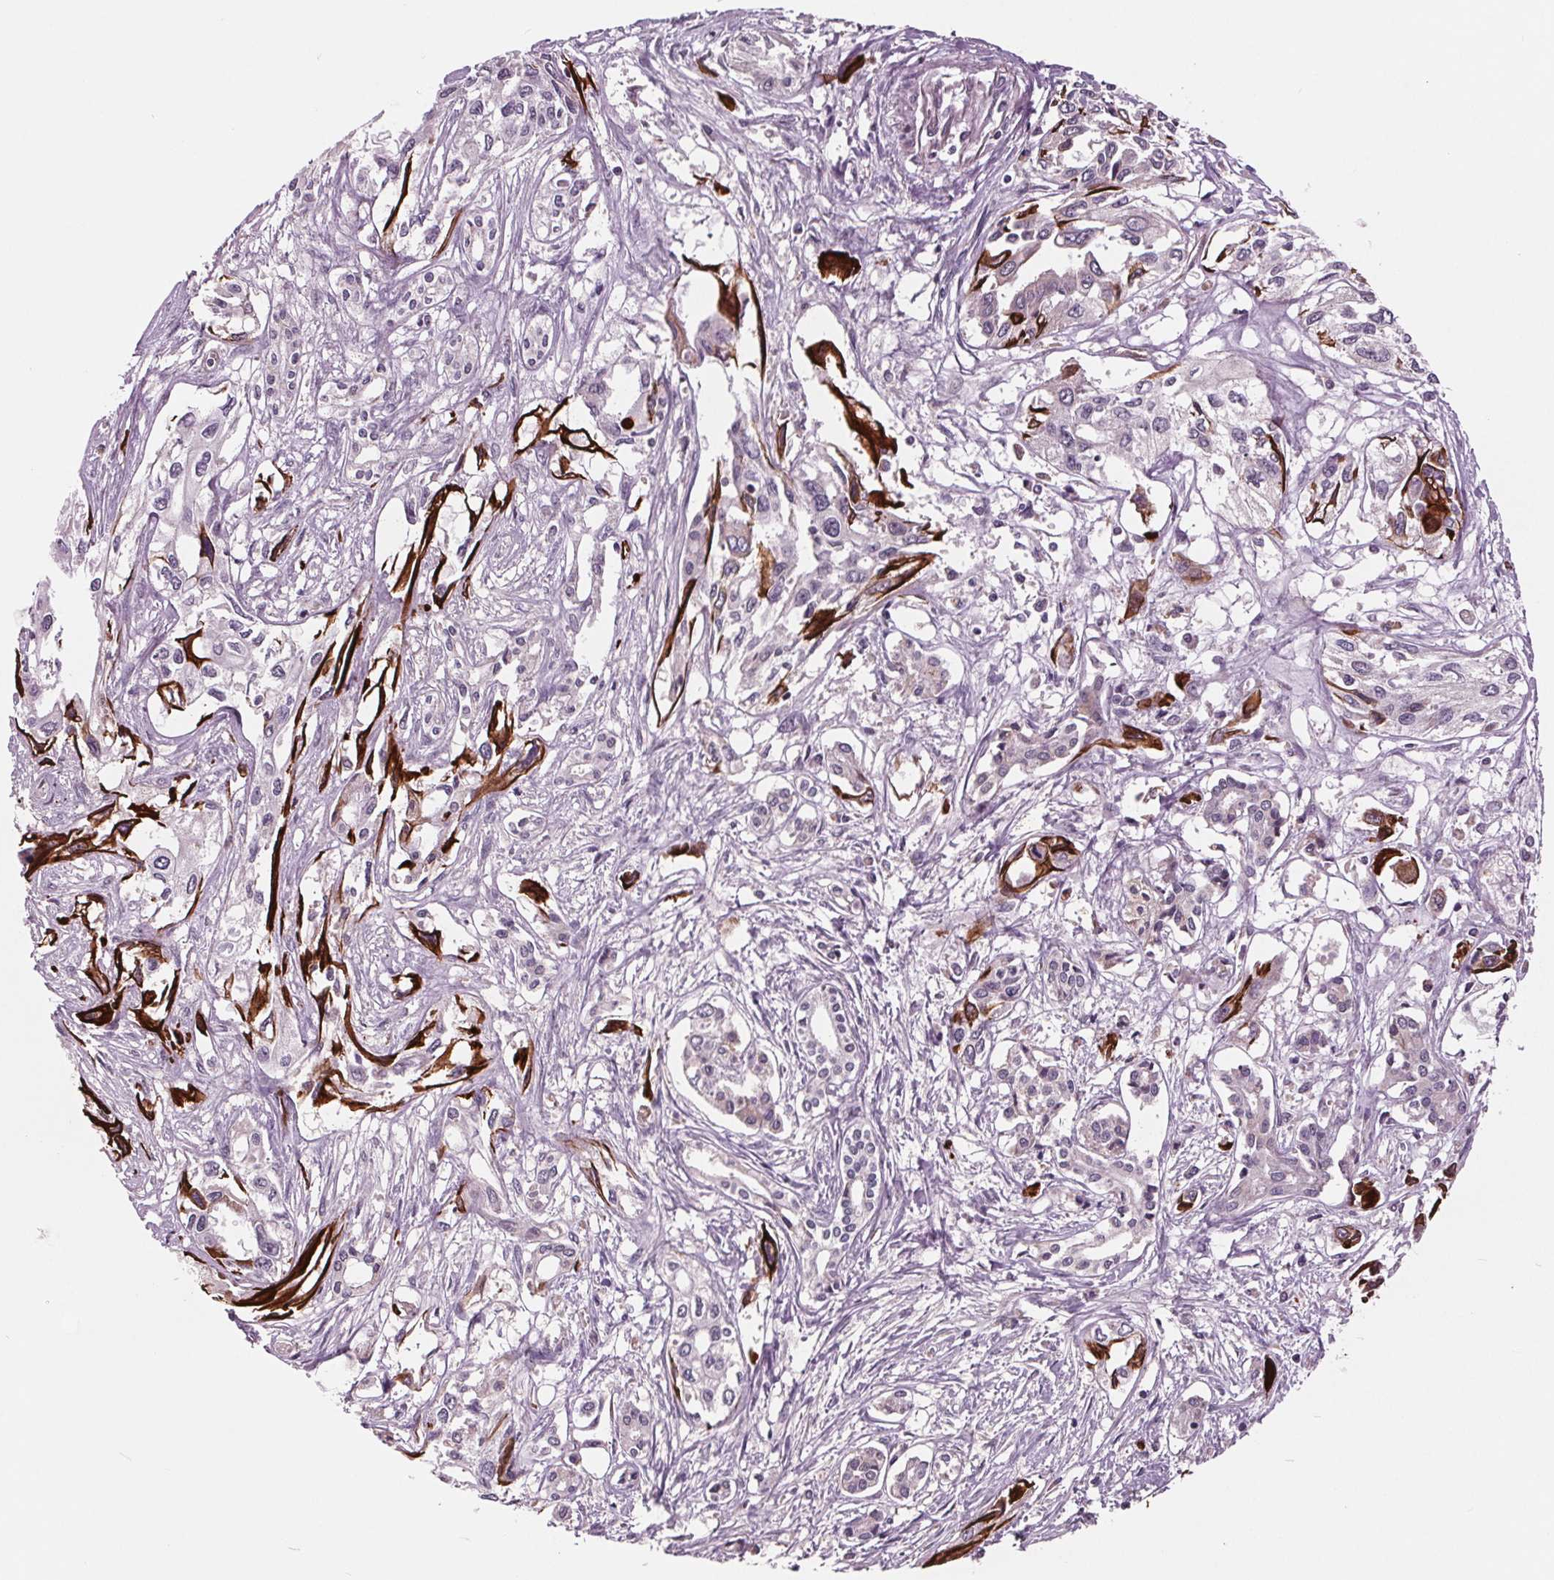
{"staining": {"intensity": "strong", "quantity": "<25%", "location": "cytoplasmic/membranous"}, "tissue": "pancreatic cancer", "cell_type": "Tumor cells", "image_type": "cancer", "snomed": [{"axis": "morphology", "description": "Adenocarcinoma, NOS"}, {"axis": "topography", "description": "Pancreas"}], "caption": "Immunohistochemical staining of pancreatic adenocarcinoma shows strong cytoplasmic/membranous protein expression in approximately <25% of tumor cells.", "gene": "MAPK8", "patient": {"sex": "female", "age": 55}}